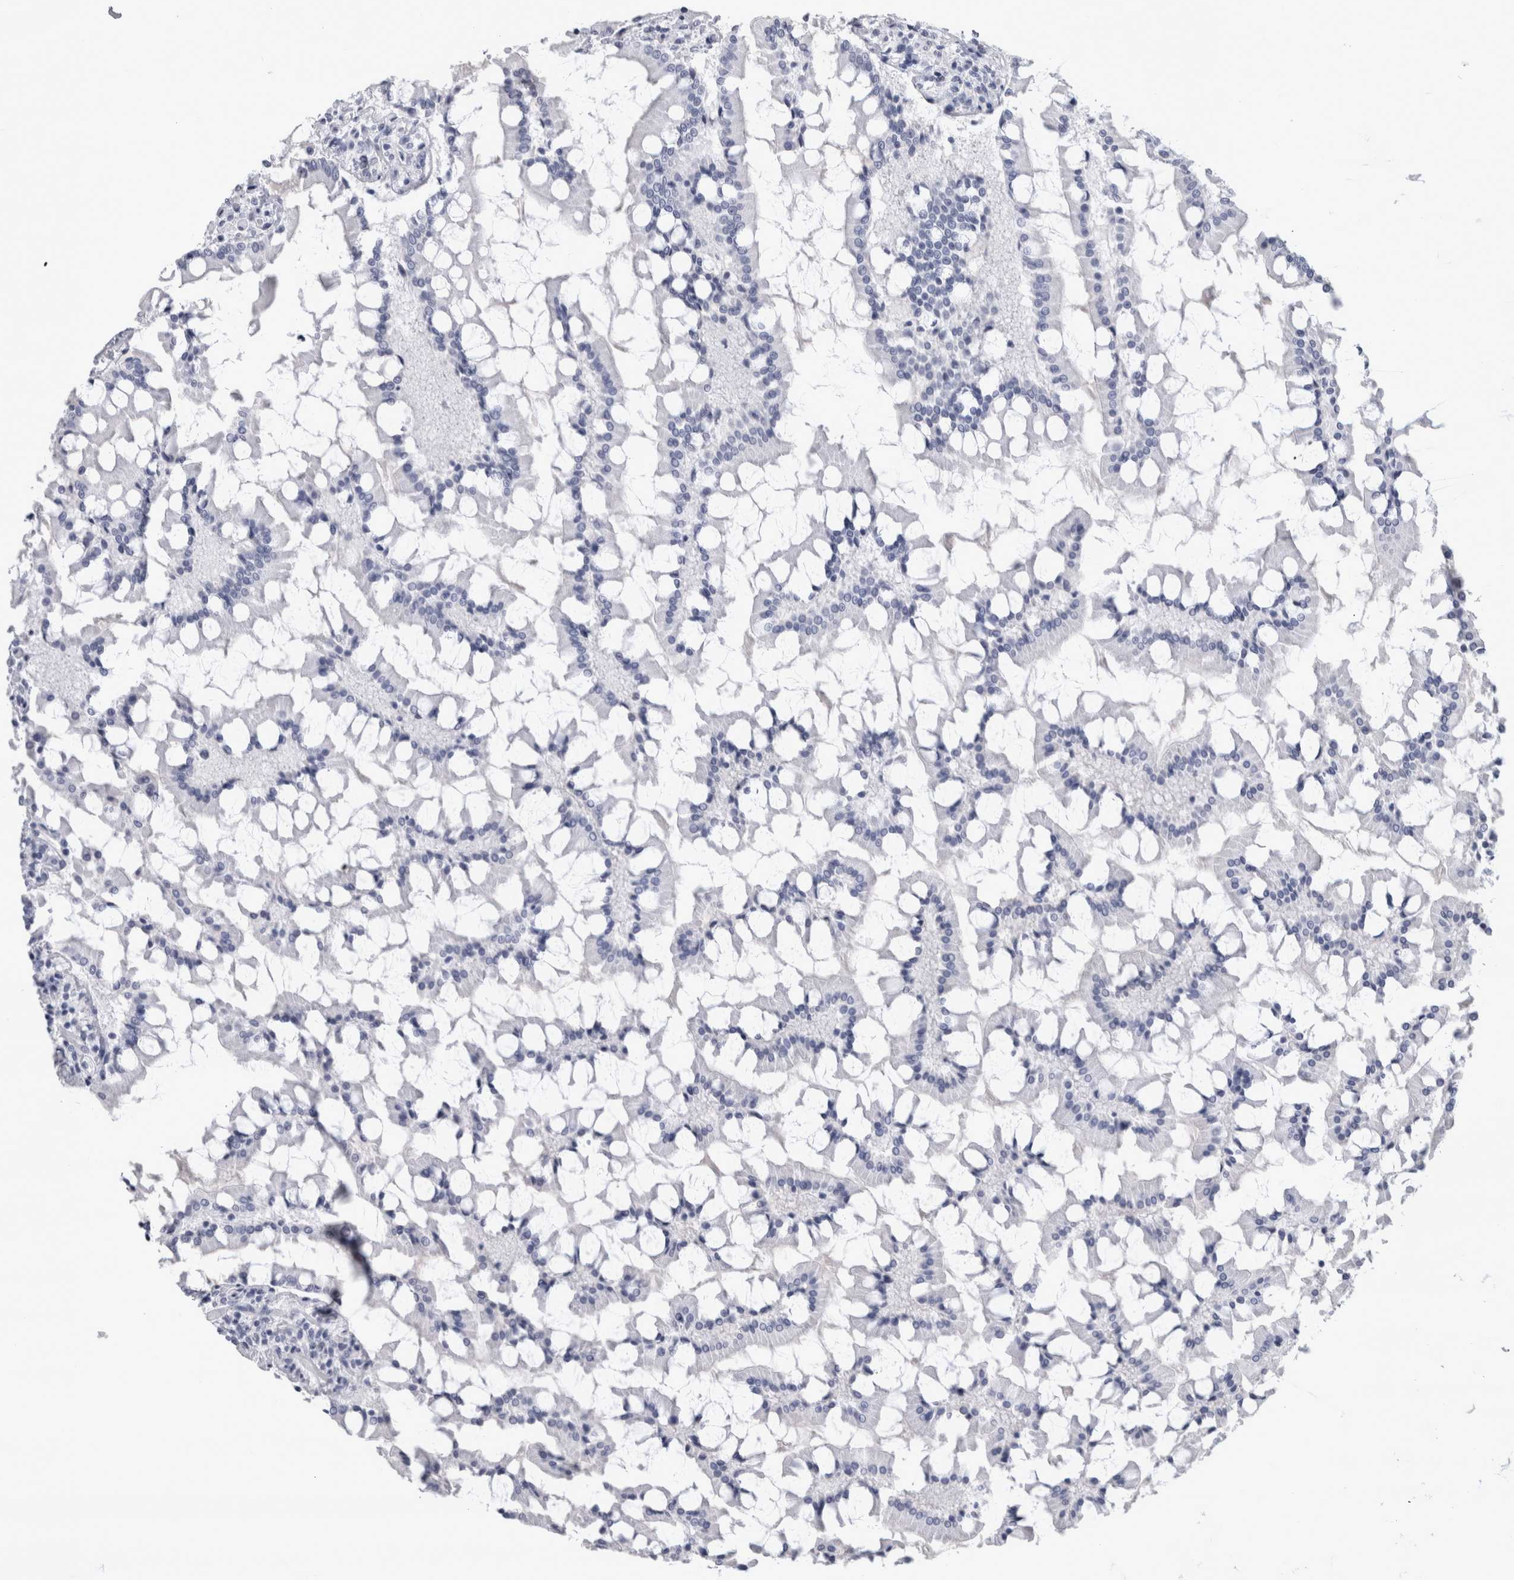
{"staining": {"intensity": "negative", "quantity": "none", "location": "none"}, "tissue": "small intestine", "cell_type": "Glandular cells", "image_type": "normal", "snomed": [{"axis": "morphology", "description": "Normal tissue, NOS"}, {"axis": "topography", "description": "Small intestine"}], "caption": "Small intestine stained for a protein using IHC displays no staining glandular cells.", "gene": "PAX5", "patient": {"sex": "male", "age": 41}}